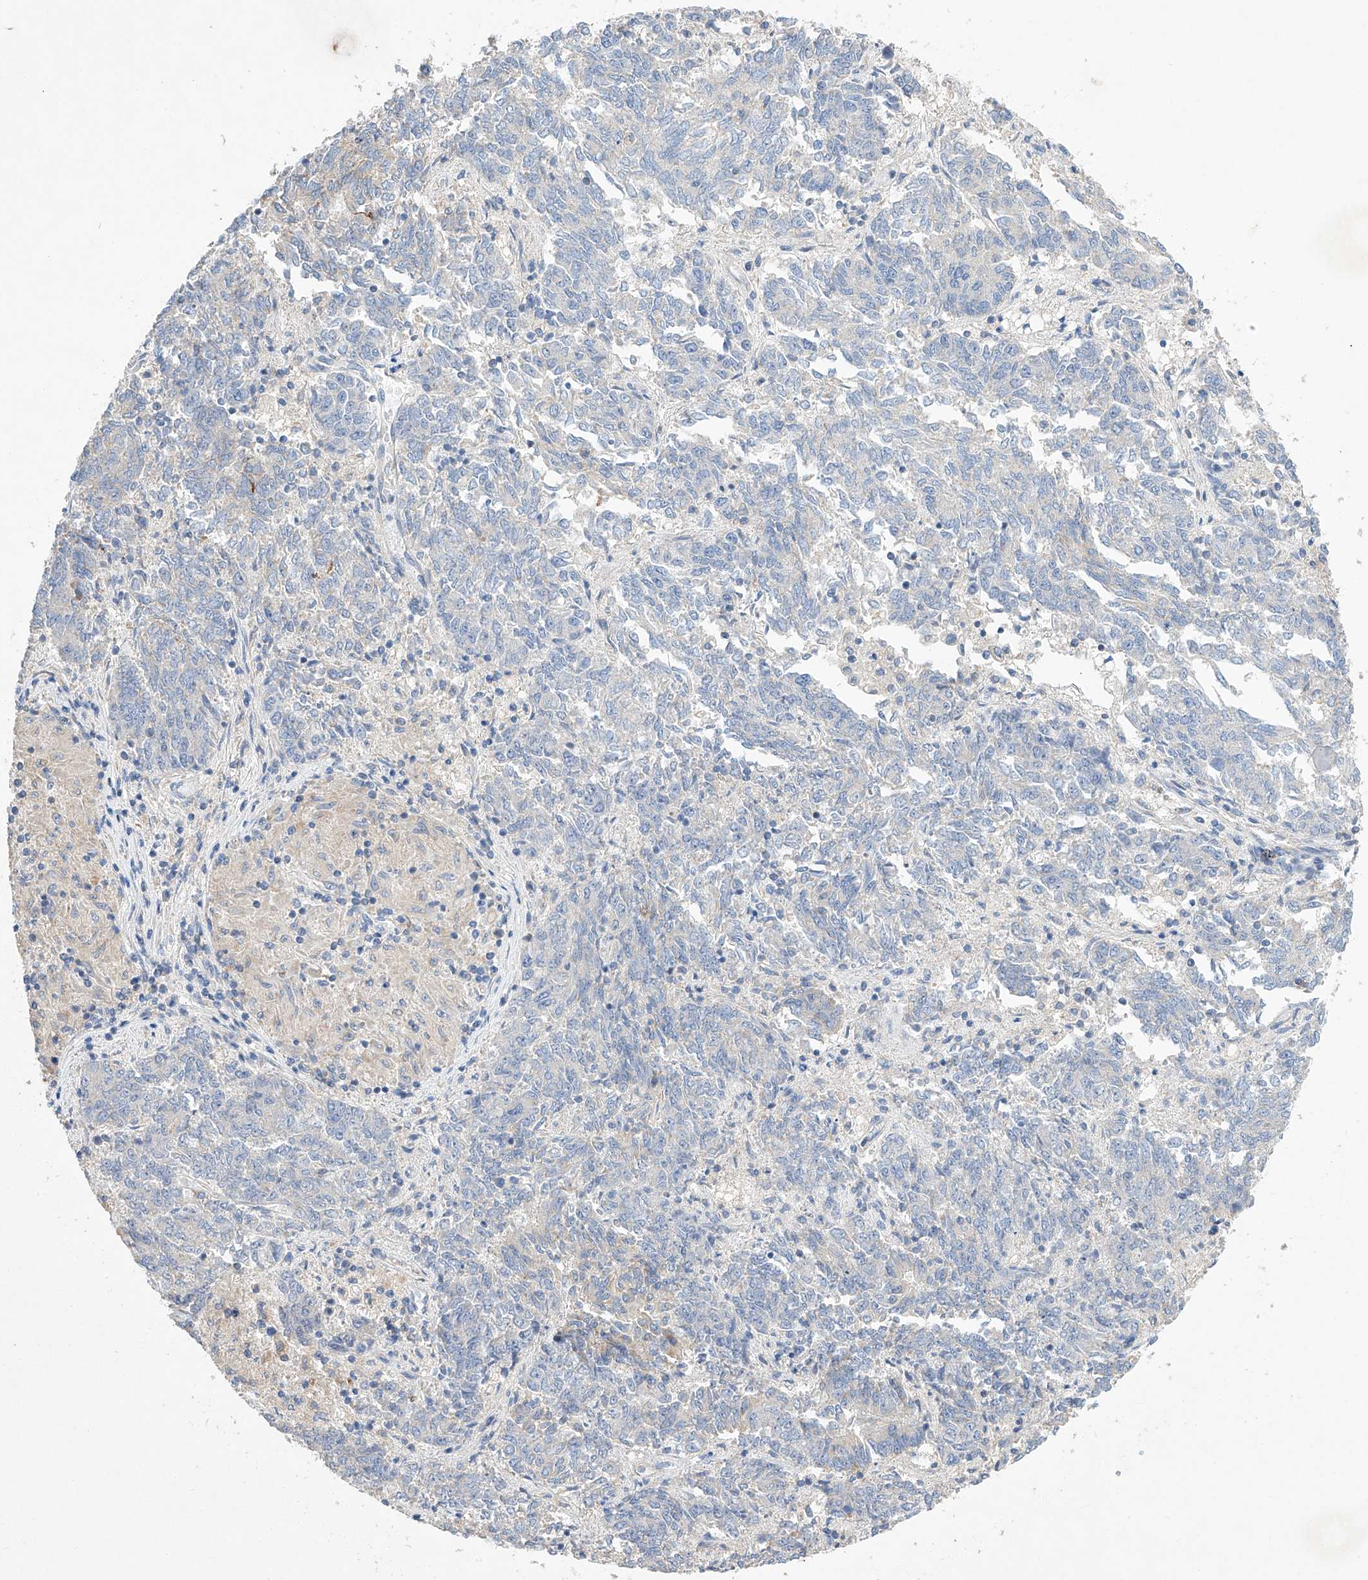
{"staining": {"intensity": "negative", "quantity": "none", "location": "none"}, "tissue": "endometrial cancer", "cell_type": "Tumor cells", "image_type": "cancer", "snomed": [{"axis": "morphology", "description": "Adenocarcinoma, NOS"}, {"axis": "topography", "description": "Endometrium"}], "caption": "Immunohistochemical staining of endometrial adenocarcinoma displays no significant staining in tumor cells. (DAB (3,3'-diaminobenzidine) IHC, high magnification).", "gene": "AMD1", "patient": {"sex": "female", "age": 80}}